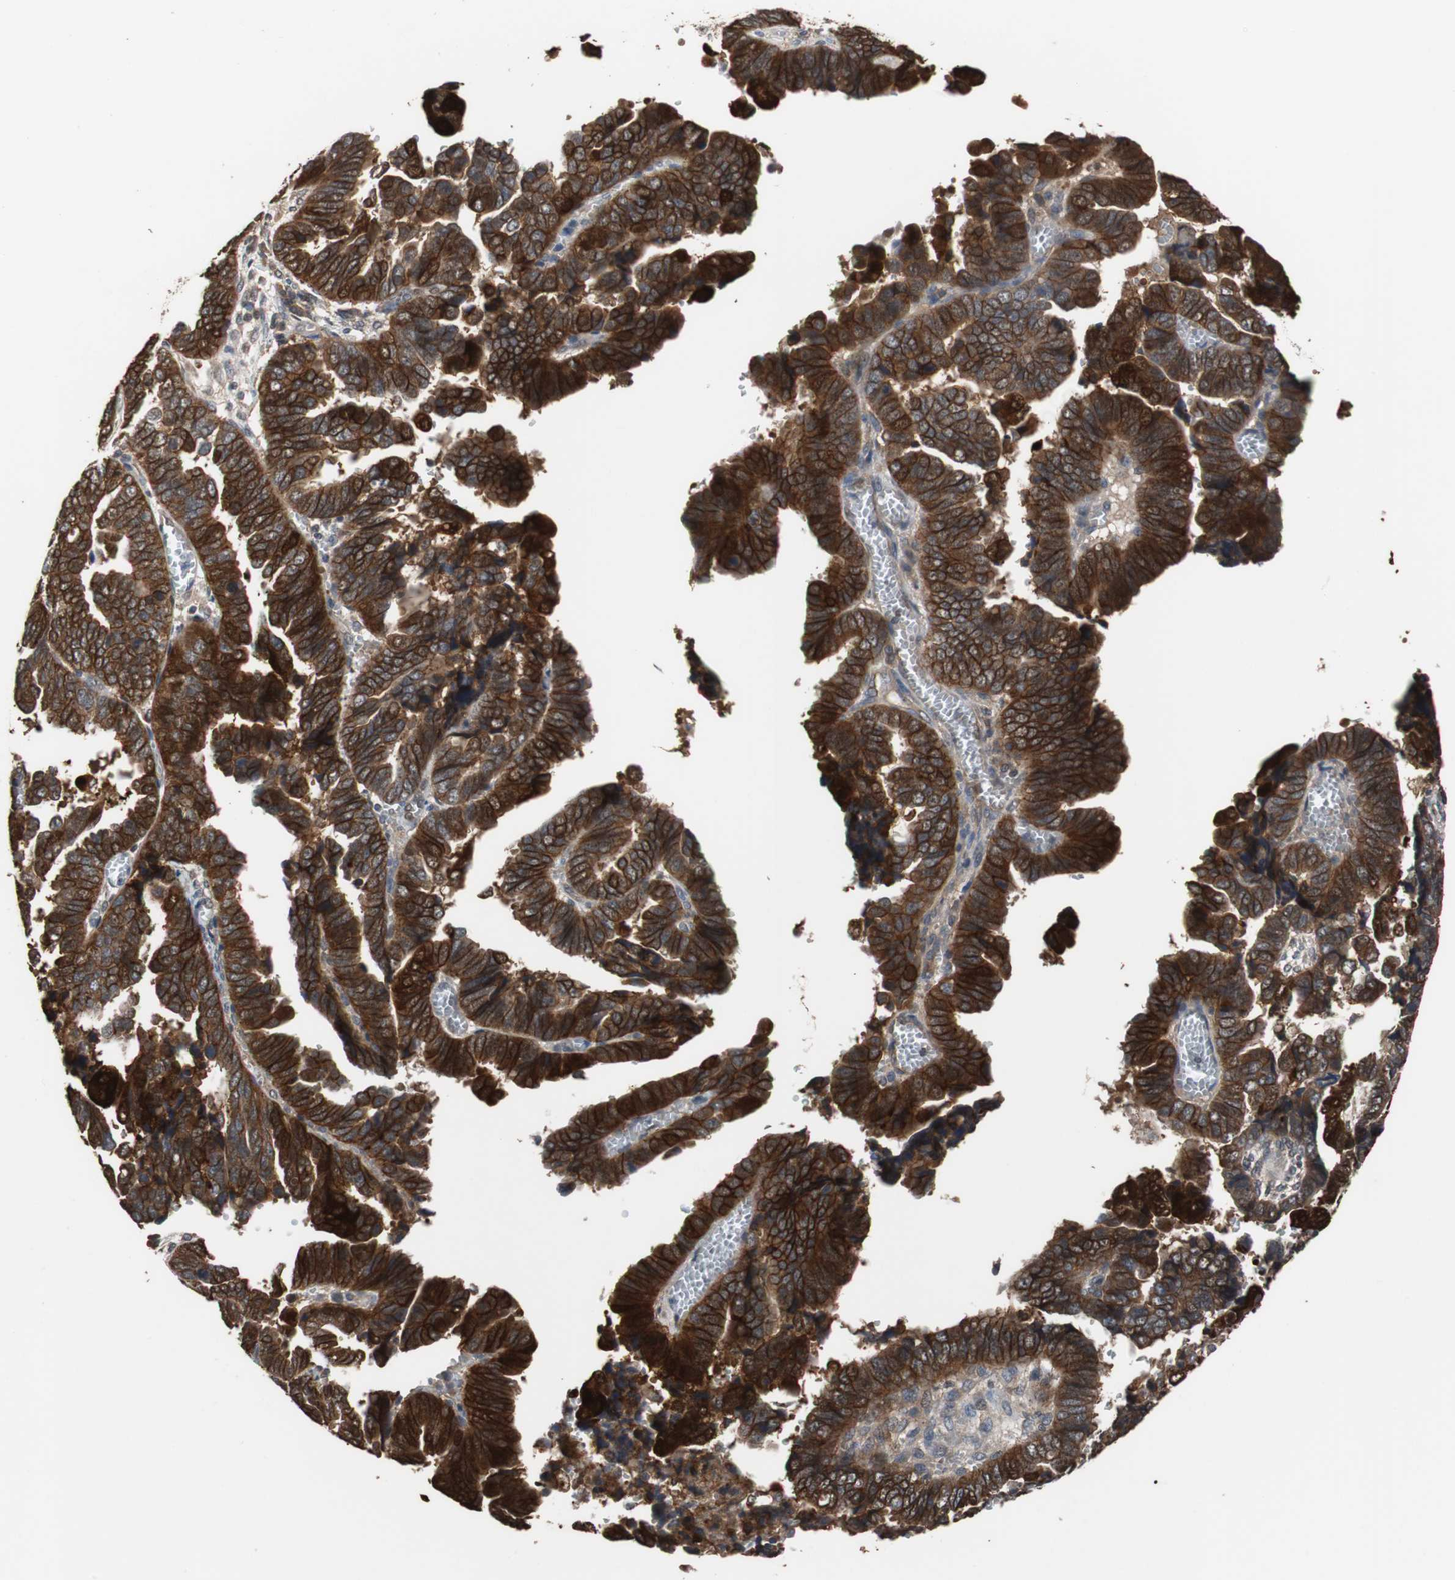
{"staining": {"intensity": "strong", "quantity": ">75%", "location": "cytoplasmic/membranous,nuclear"}, "tissue": "endometrial cancer", "cell_type": "Tumor cells", "image_type": "cancer", "snomed": [{"axis": "morphology", "description": "Adenocarcinoma, NOS"}, {"axis": "topography", "description": "Endometrium"}], "caption": "An immunohistochemistry (IHC) micrograph of neoplastic tissue is shown. Protein staining in brown labels strong cytoplasmic/membranous and nuclear positivity in adenocarcinoma (endometrial) within tumor cells.", "gene": "NDRG1", "patient": {"sex": "female", "age": 75}}